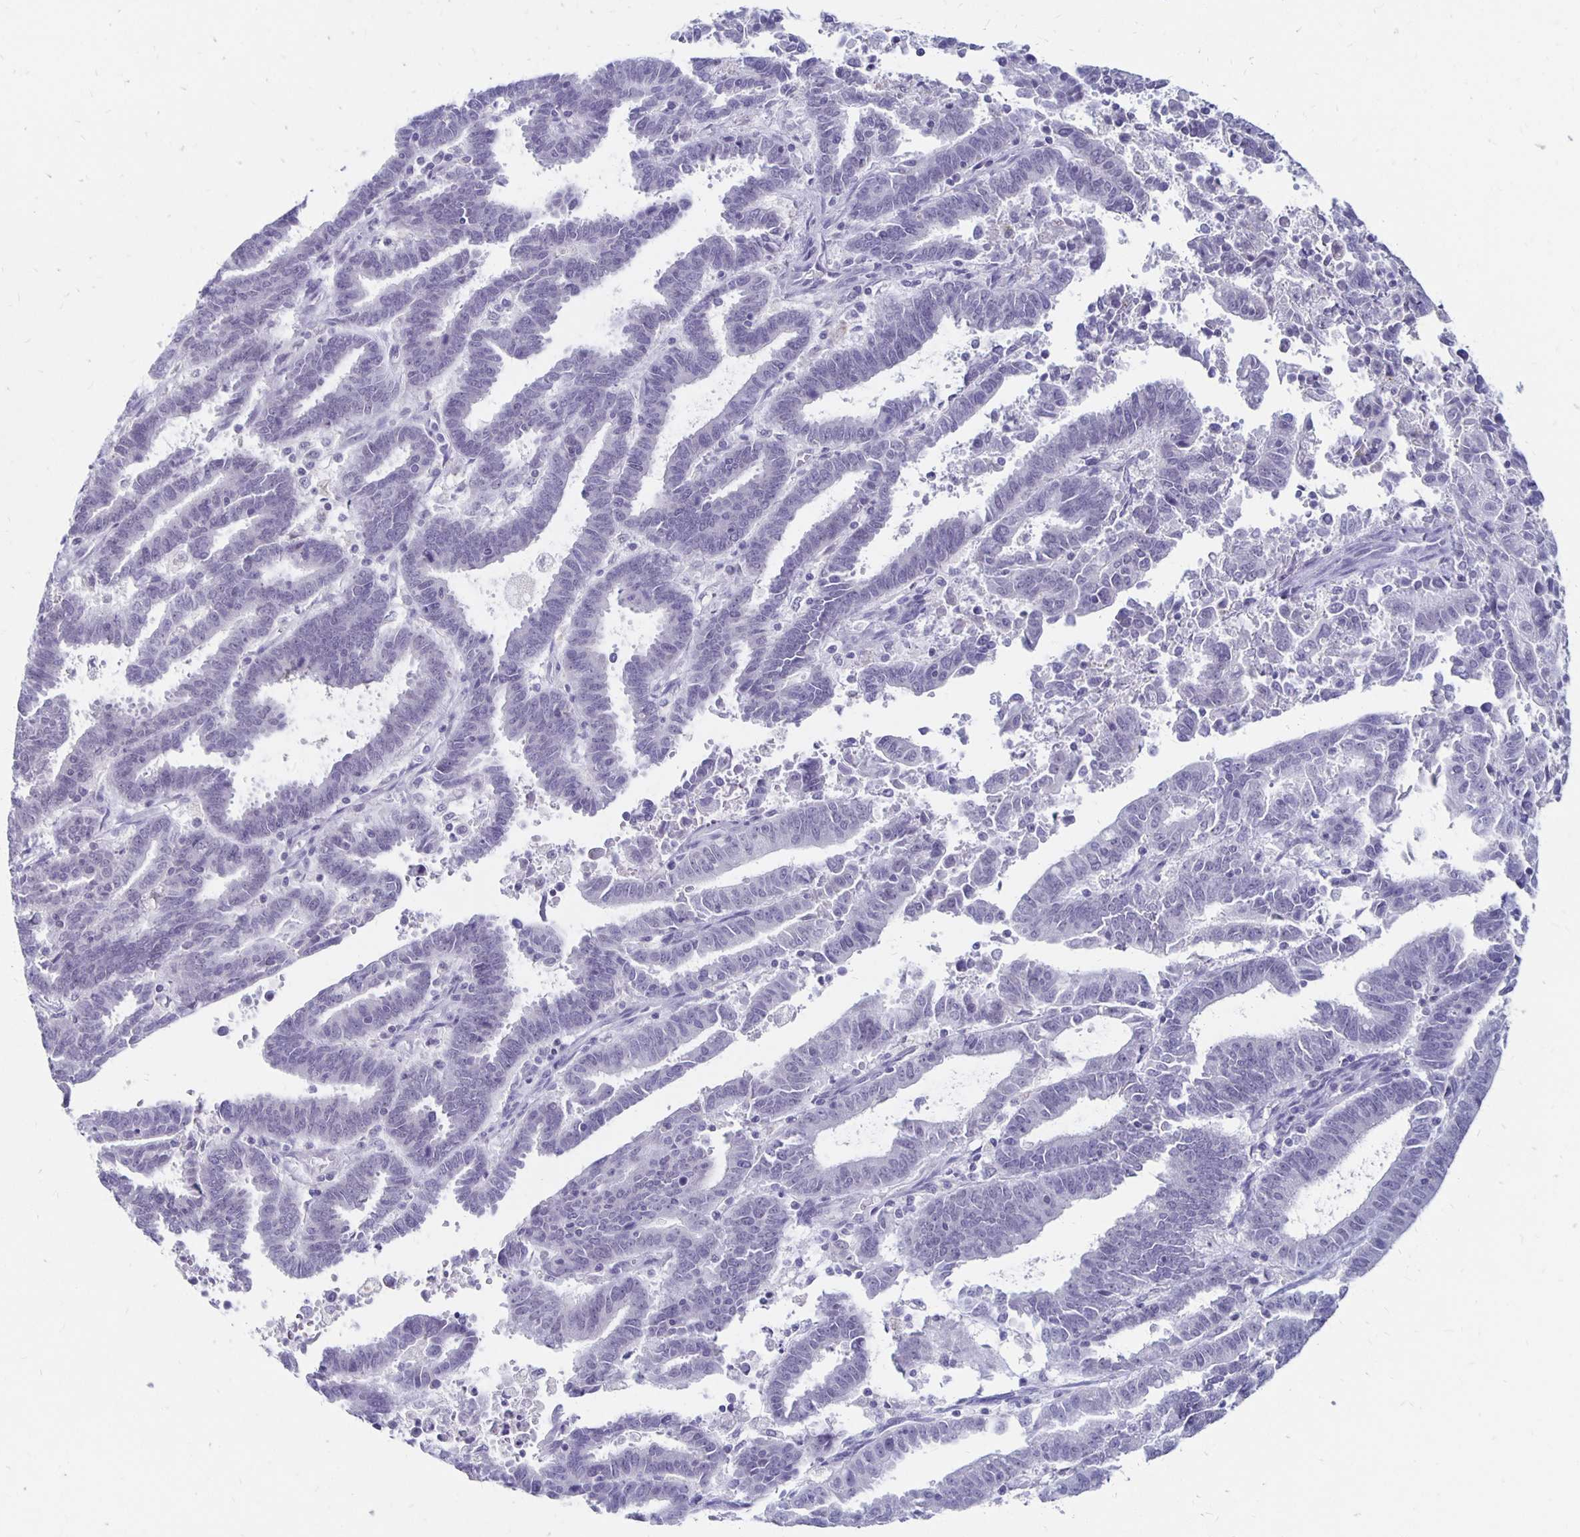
{"staining": {"intensity": "negative", "quantity": "none", "location": "none"}, "tissue": "endometrial cancer", "cell_type": "Tumor cells", "image_type": "cancer", "snomed": [{"axis": "morphology", "description": "Adenocarcinoma, NOS"}, {"axis": "topography", "description": "Uterus"}], "caption": "Tumor cells are negative for brown protein staining in endometrial adenocarcinoma.", "gene": "SYT2", "patient": {"sex": "female", "age": 83}}